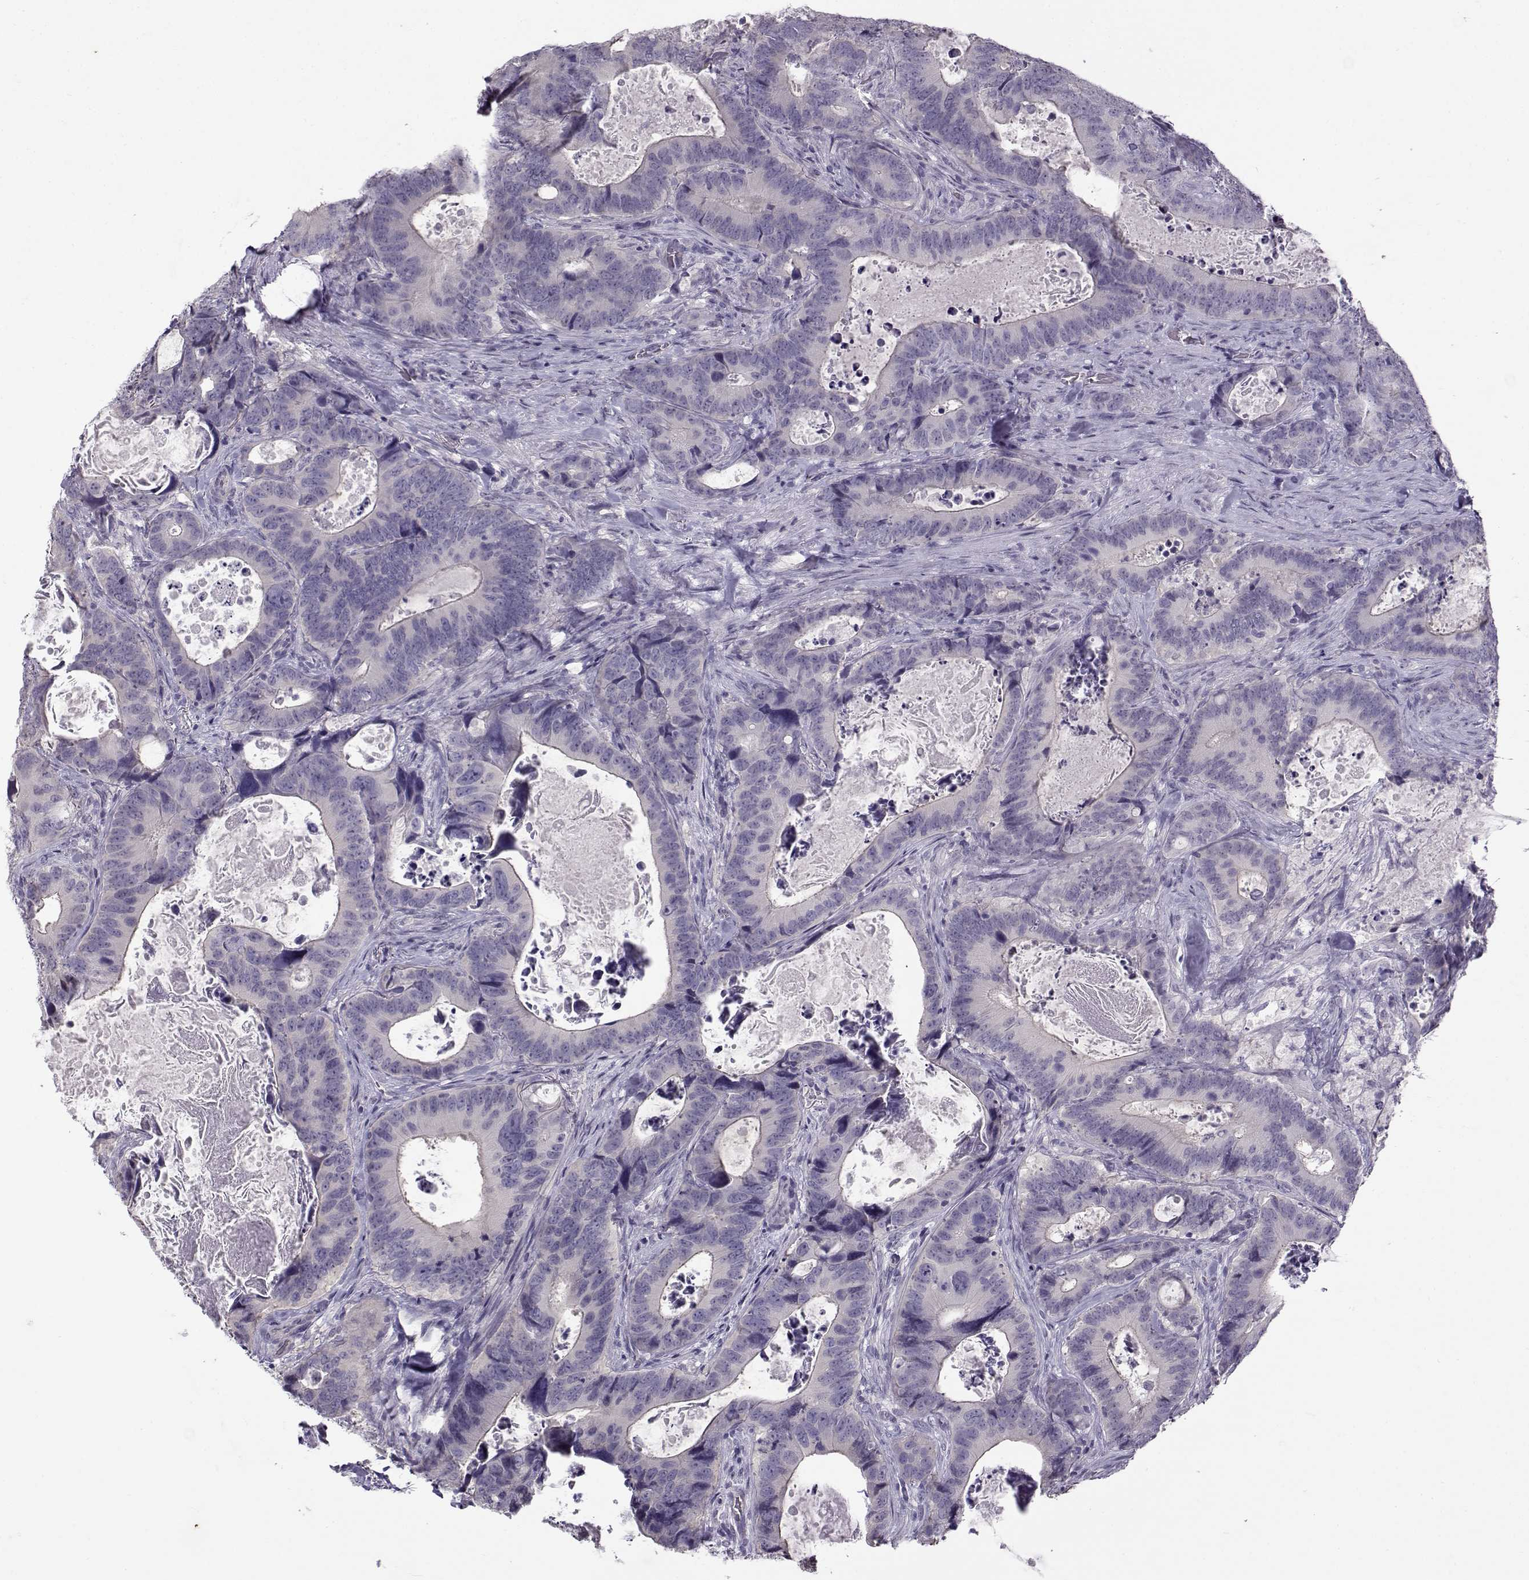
{"staining": {"intensity": "negative", "quantity": "none", "location": "none"}, "tissue": "colorectal cancer", "cell_type": "Tumor cells", "image_type": "cancer", "snomed": [{"axis": "morphology", "description": "Adenocarcinoma, NOS"}, {"axis": "topography", "description": "Colon"}], "caption": "The histopathology image displays no significant staining in tumor cells of colorectal cancer (adenocarcinoma).", "gene": "TEX55", "patient": {"sex": "female", "age": 82}}